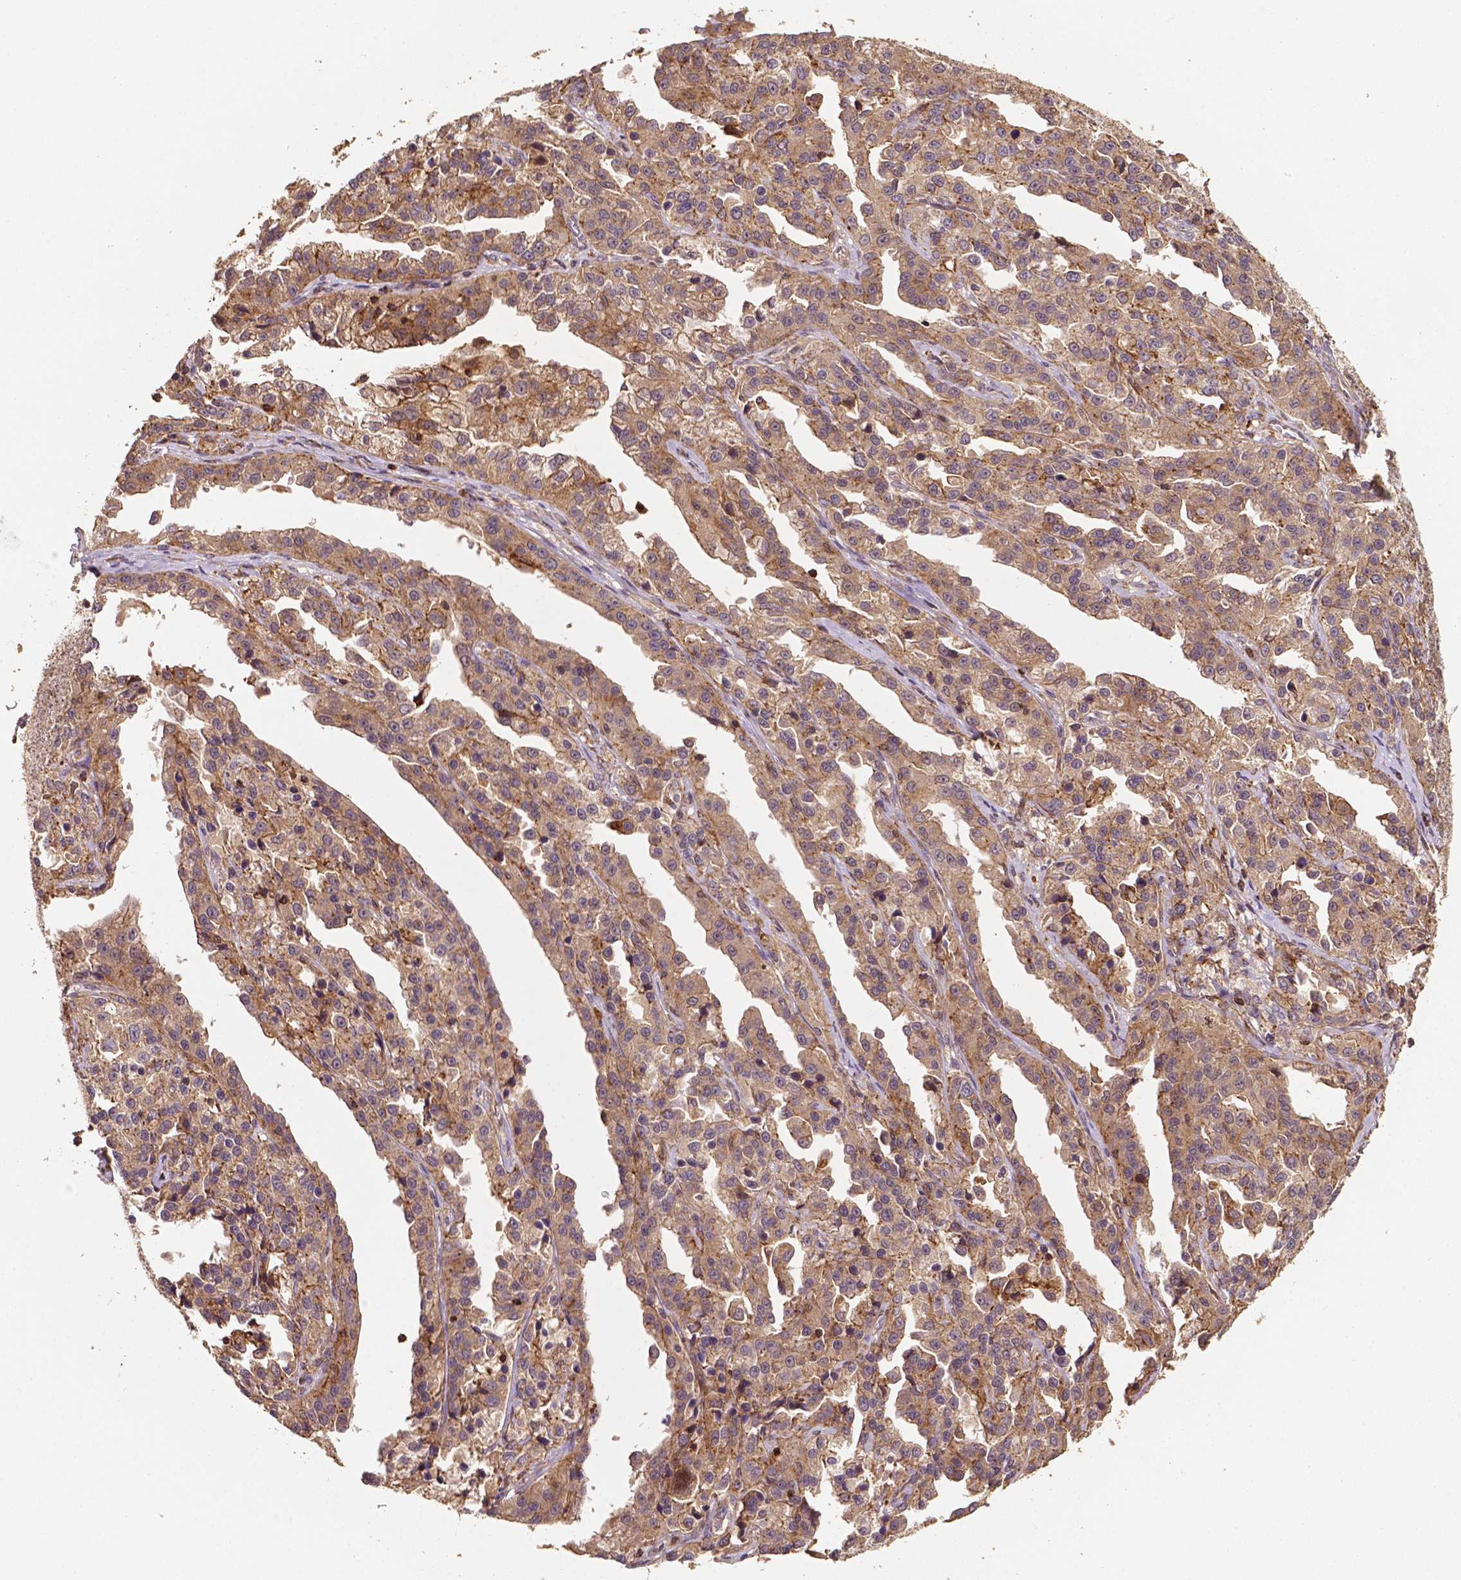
{"staining": {"intensity": "moderate", "quantity": ">75%", "location": "cytoplasmic/membranous"}, "tissue": "ovarian cancer", "cell_type": "Tumor cells", "image_type": "cancer", "snomed": [{"axis": "morphology", "description": "Cystadenocarcinoma, serous, NOS"}, {"axis": "topography", "description": "Ovary"}], "caption": "DAB (3,3'-diaminobenzidine) immunohistochemical staining of human ovarian cancer (serous cystadenocarcinoma) exhibits moderate cytoplasmic/membranous protein staining in about >75% of tumor cells.", "gene": "ZMYND19", "patient": {"sex": "female", "age": 75}}